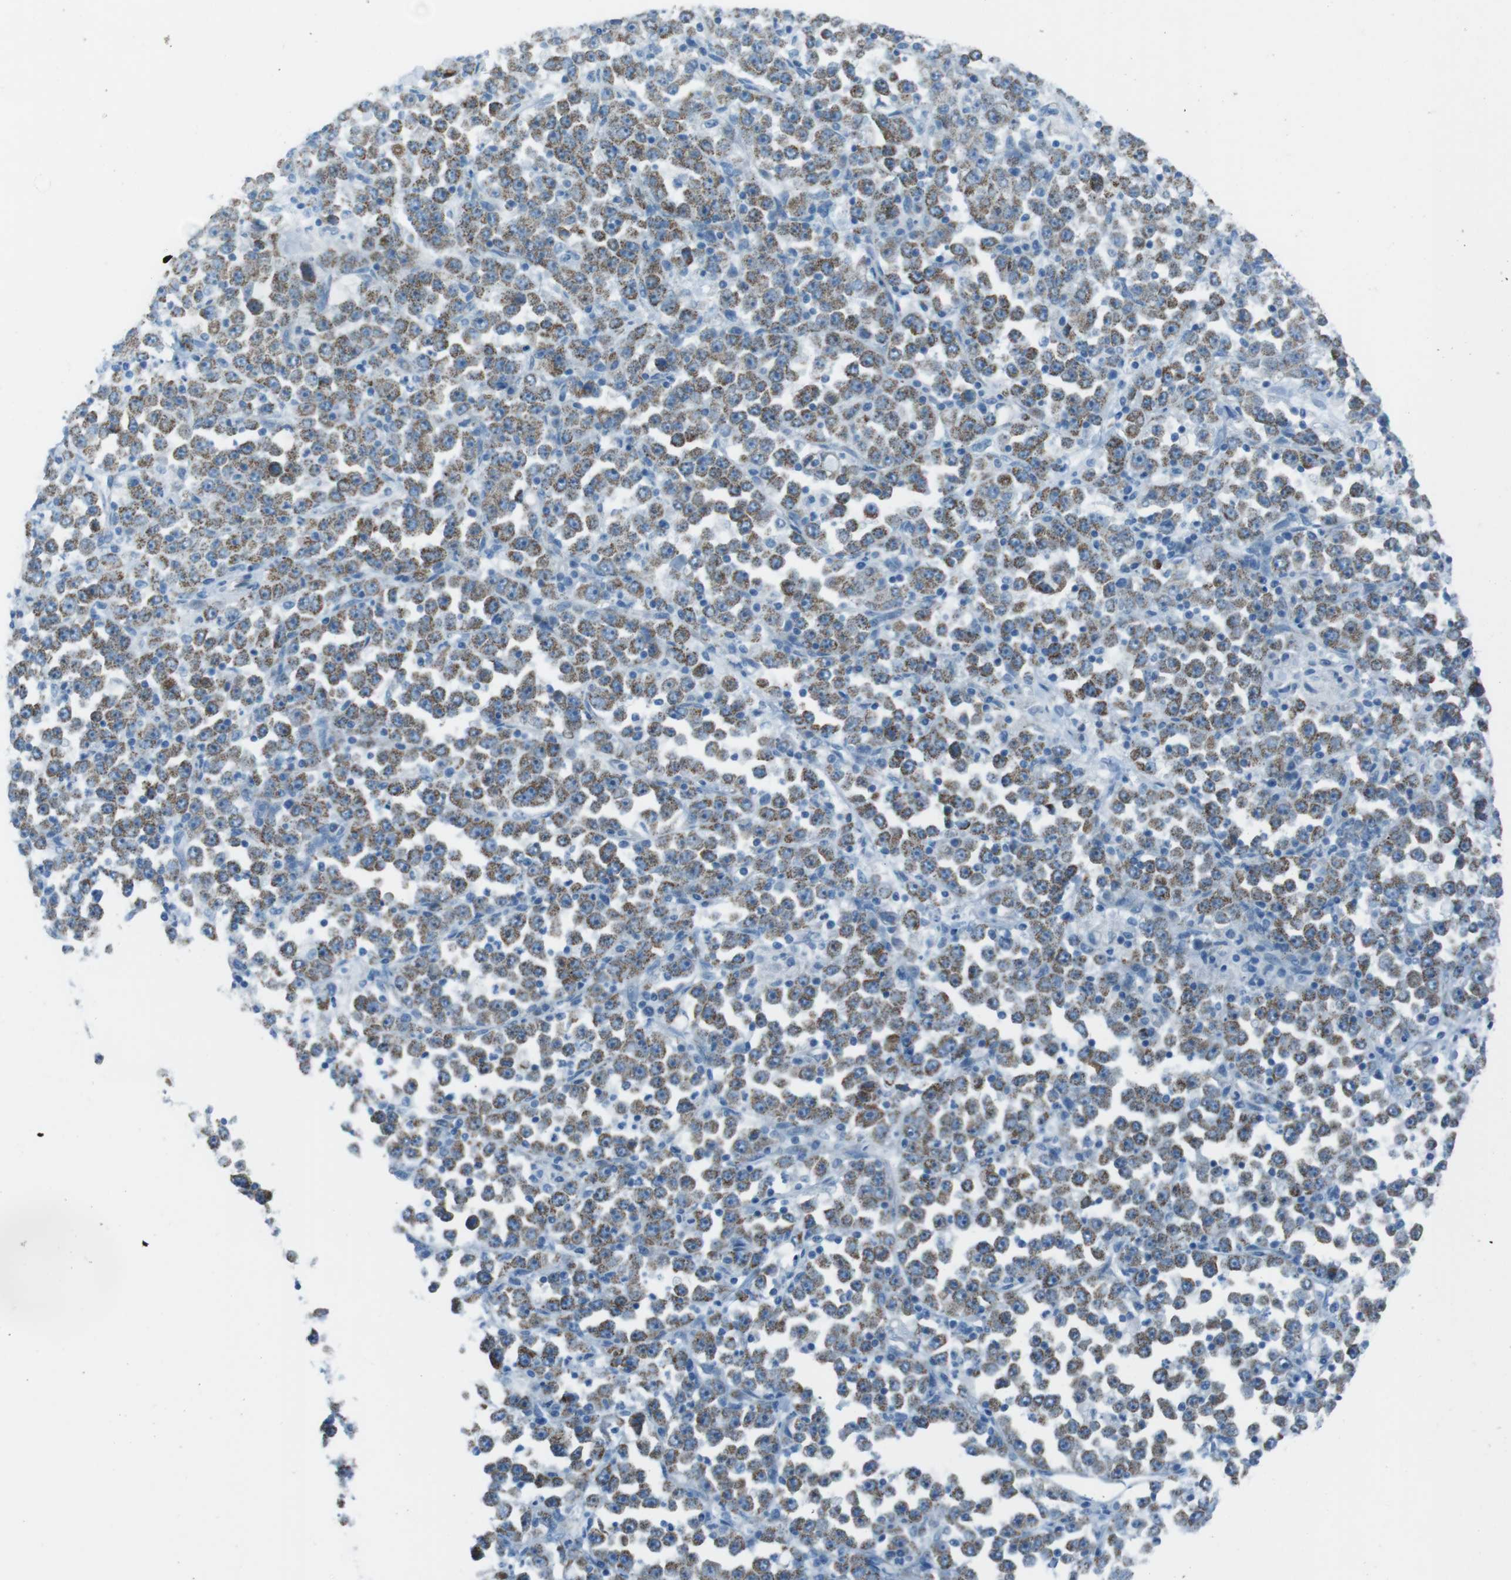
{"staining": {"intensity": "moderate", "quantity": ">75%", "location": "cytoplasmic/membranous"}, "tissue": "stomach cancer", "cell_type": "Tumor cells", "image_type": "cancer", "snomed": [{"axis": "morphology", "description": "Normal tissue, NOS"}, {"axis": "morphology", "description": "Adenocarcinoma, NOS"}, {"axis": "topography", "description": "Stomach, upper"}, {"axis": "topography", "description": "Stomach"}], "caption": "Adenocarcinoma (stomach) stained with DAB (3,3'-diaminobenzidine) IHC shows medium levels of moderate cytoplasmic/membranous staining in about >75% of tumor cells. (IHC, brightfield microscopy, high magnification).", "gene": "DNAJA3", "patient": {"sex": "male", "age": 59}}